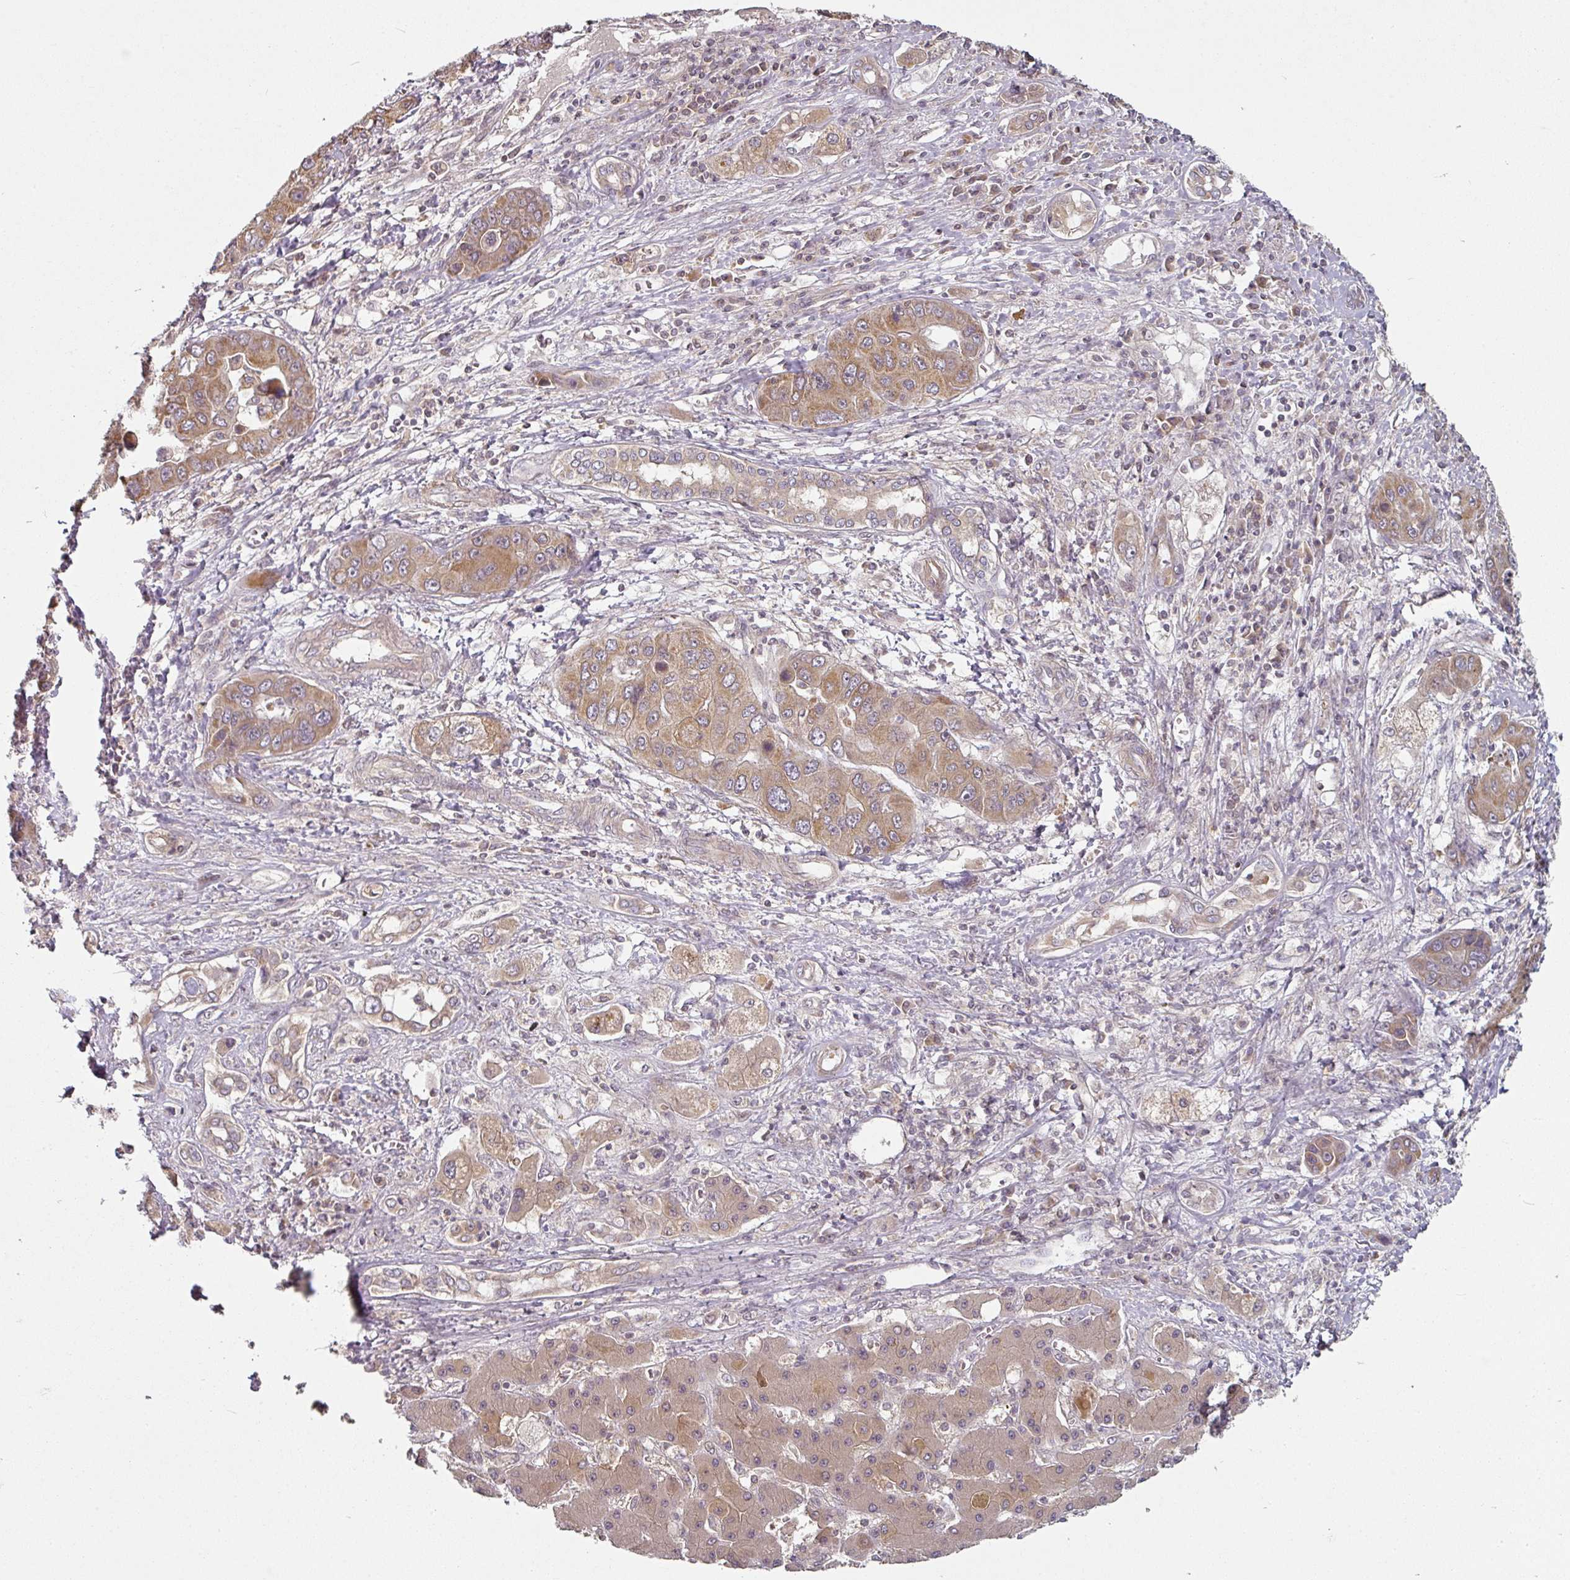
{"staining": {"intensity": "moderate", "quantity": ">75%", "location": "cytoplasmic/membranous"}, "tissue": "liver cancer", "cell_type": "Tumor cells", "image_type": "cancer", "snomed": [{"axis": "morphology", "description": "Cholangiocarcinoma"}, {"axis": "topography", "description": "Liver"}], "caption": "Liver cancer (cholangiocarcinoma) was stained to show a protein in brown. There is medium levels of moderate cytoplasmic/membranous positivity in about >75% of tumor cells.", "gene": "MAP2K2", "patient": {"sex": "male", "age": 67}}